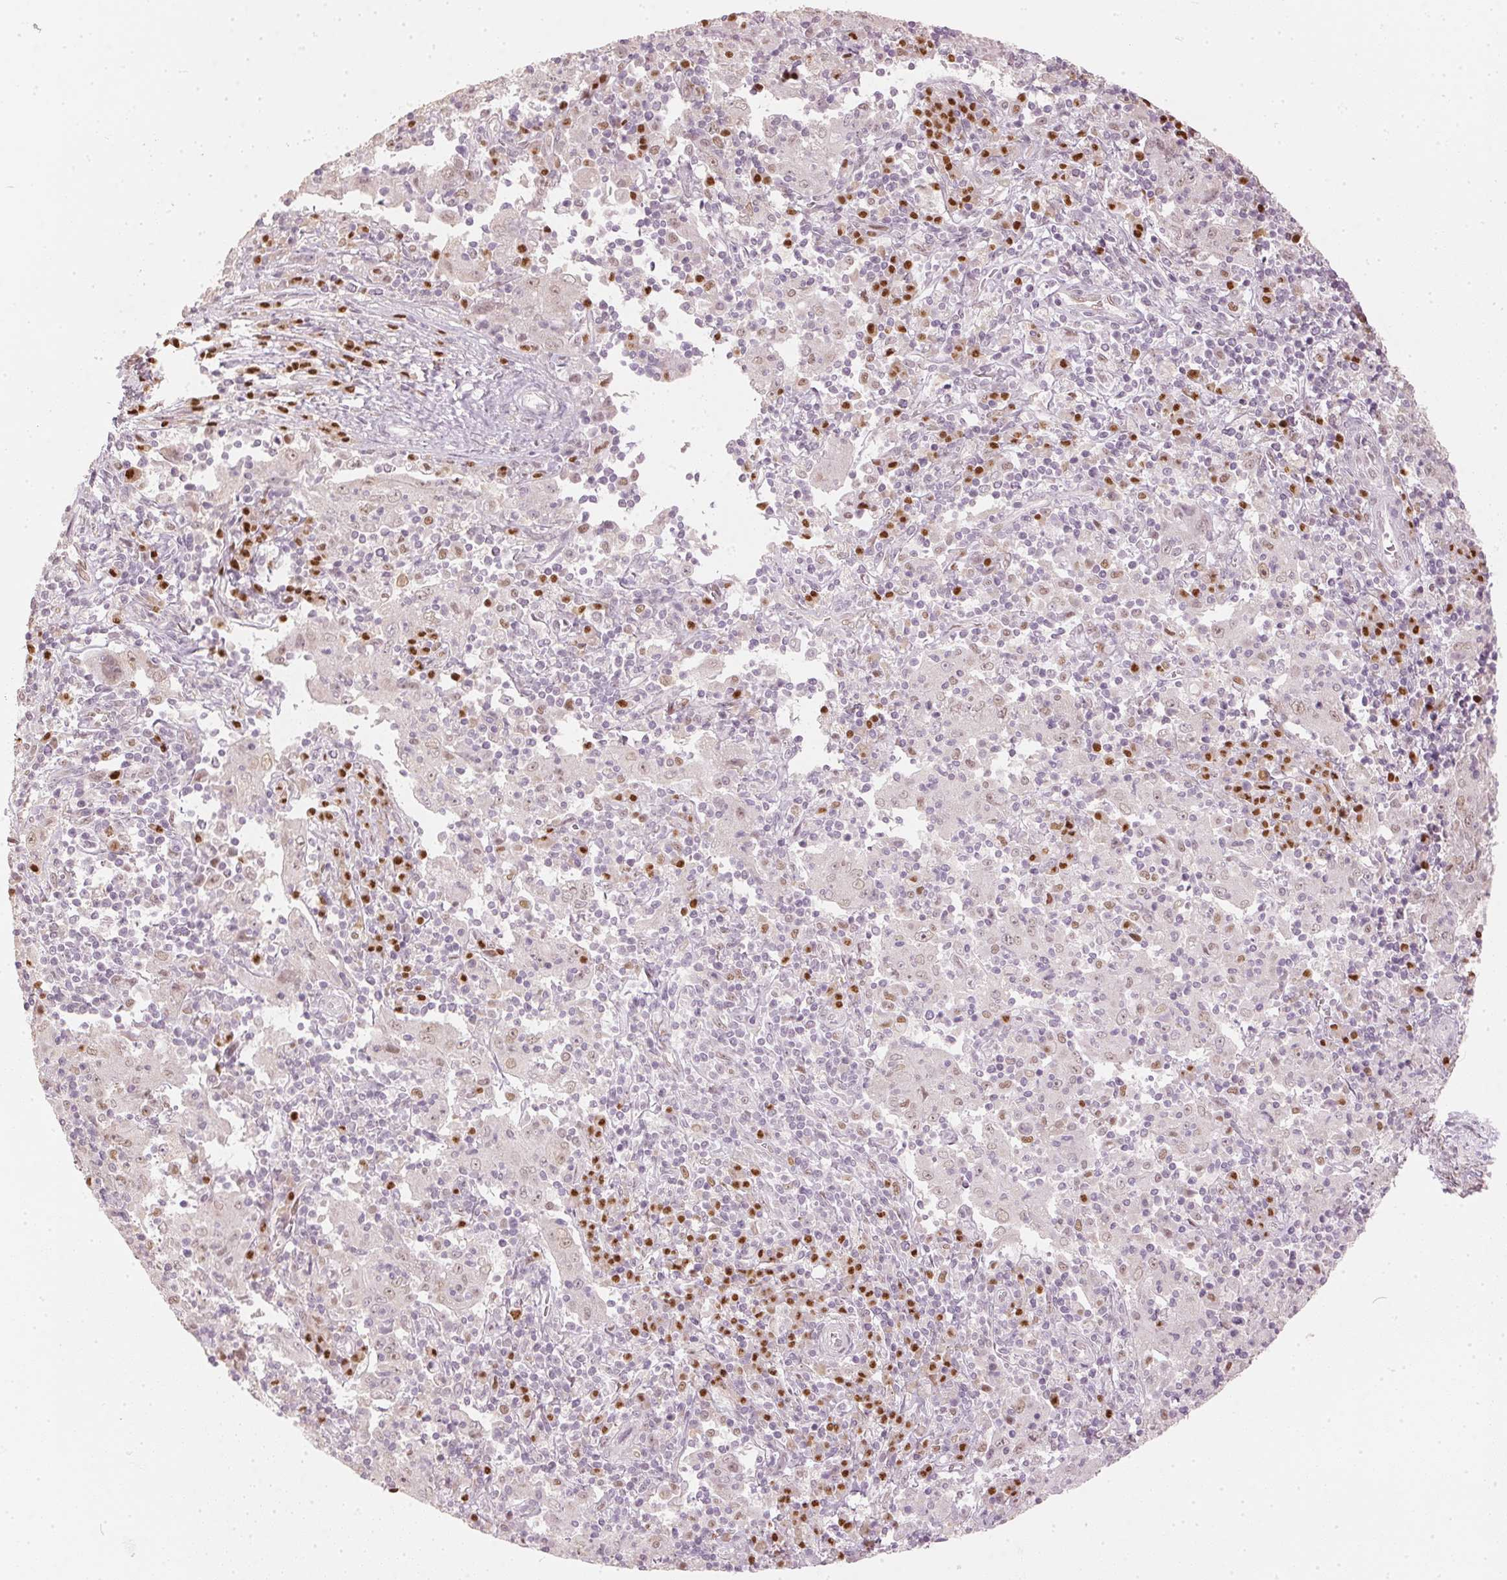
{"staining": {"intensity": "weak", "quantity": "<25%", "location": "nuclear"}, "tissue": "pancreatic cancer", "cell_type": "Tumor cells", "image_type": "cancer", "snomed": [{"axis": "morphology", "description": "Adenocarcinoma, NOS"}, {"axis": "topography", "description": "Pancreas"}], "caption": "Tumor cells are negative for brown protein staining in pancreatic adenocarcinoma.", "gene": "SLC39A3", "patient": {"sex": "male", "age": 63}}